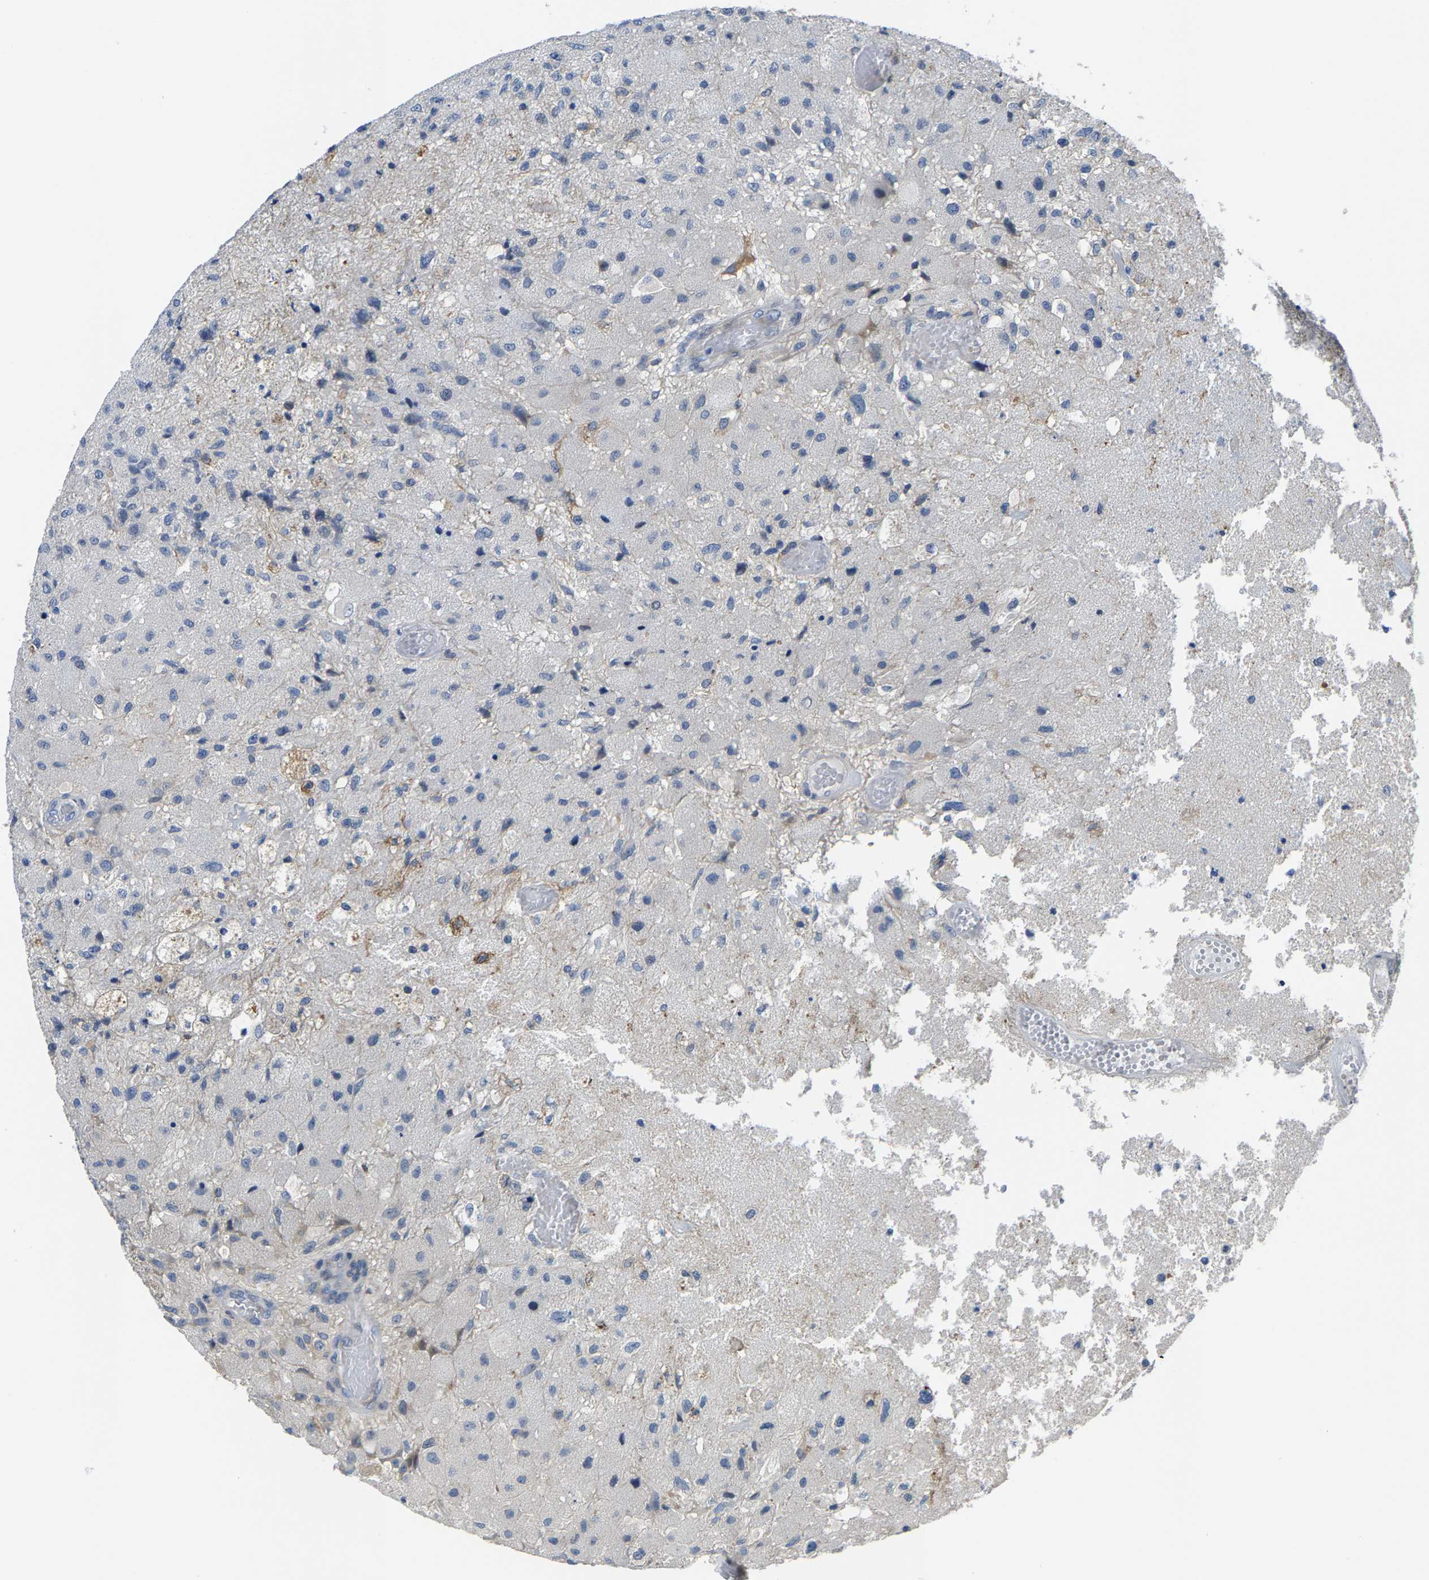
{"staining": {"intensity": "negative", "quantity": "none", "location": "none"}, "tissue": "glioma", "cell_type": "Tumor cells", "image_type": "cancer", "snomed": [{"axis": "morphology", "description": "Normal tissue, NOS"}, {"axis": "morphology", "description": "Glioma, malignant, High grade"}, {"axis": "topography", "description": "Cerebral cortex"}], "caption": "This image is of glioma stained with immunohistochemistry to label a protein in brown with the nuclei are counter-stained blue. There is no staining in tumor cells. (Stains: DAB immunohistochemistry (IHC) with hematoxylin counter stain, Microscopy: brightfield microscopy at high magnification).", "gene": "AGBL3", "patient": {"sex": "male", "age": 77}}